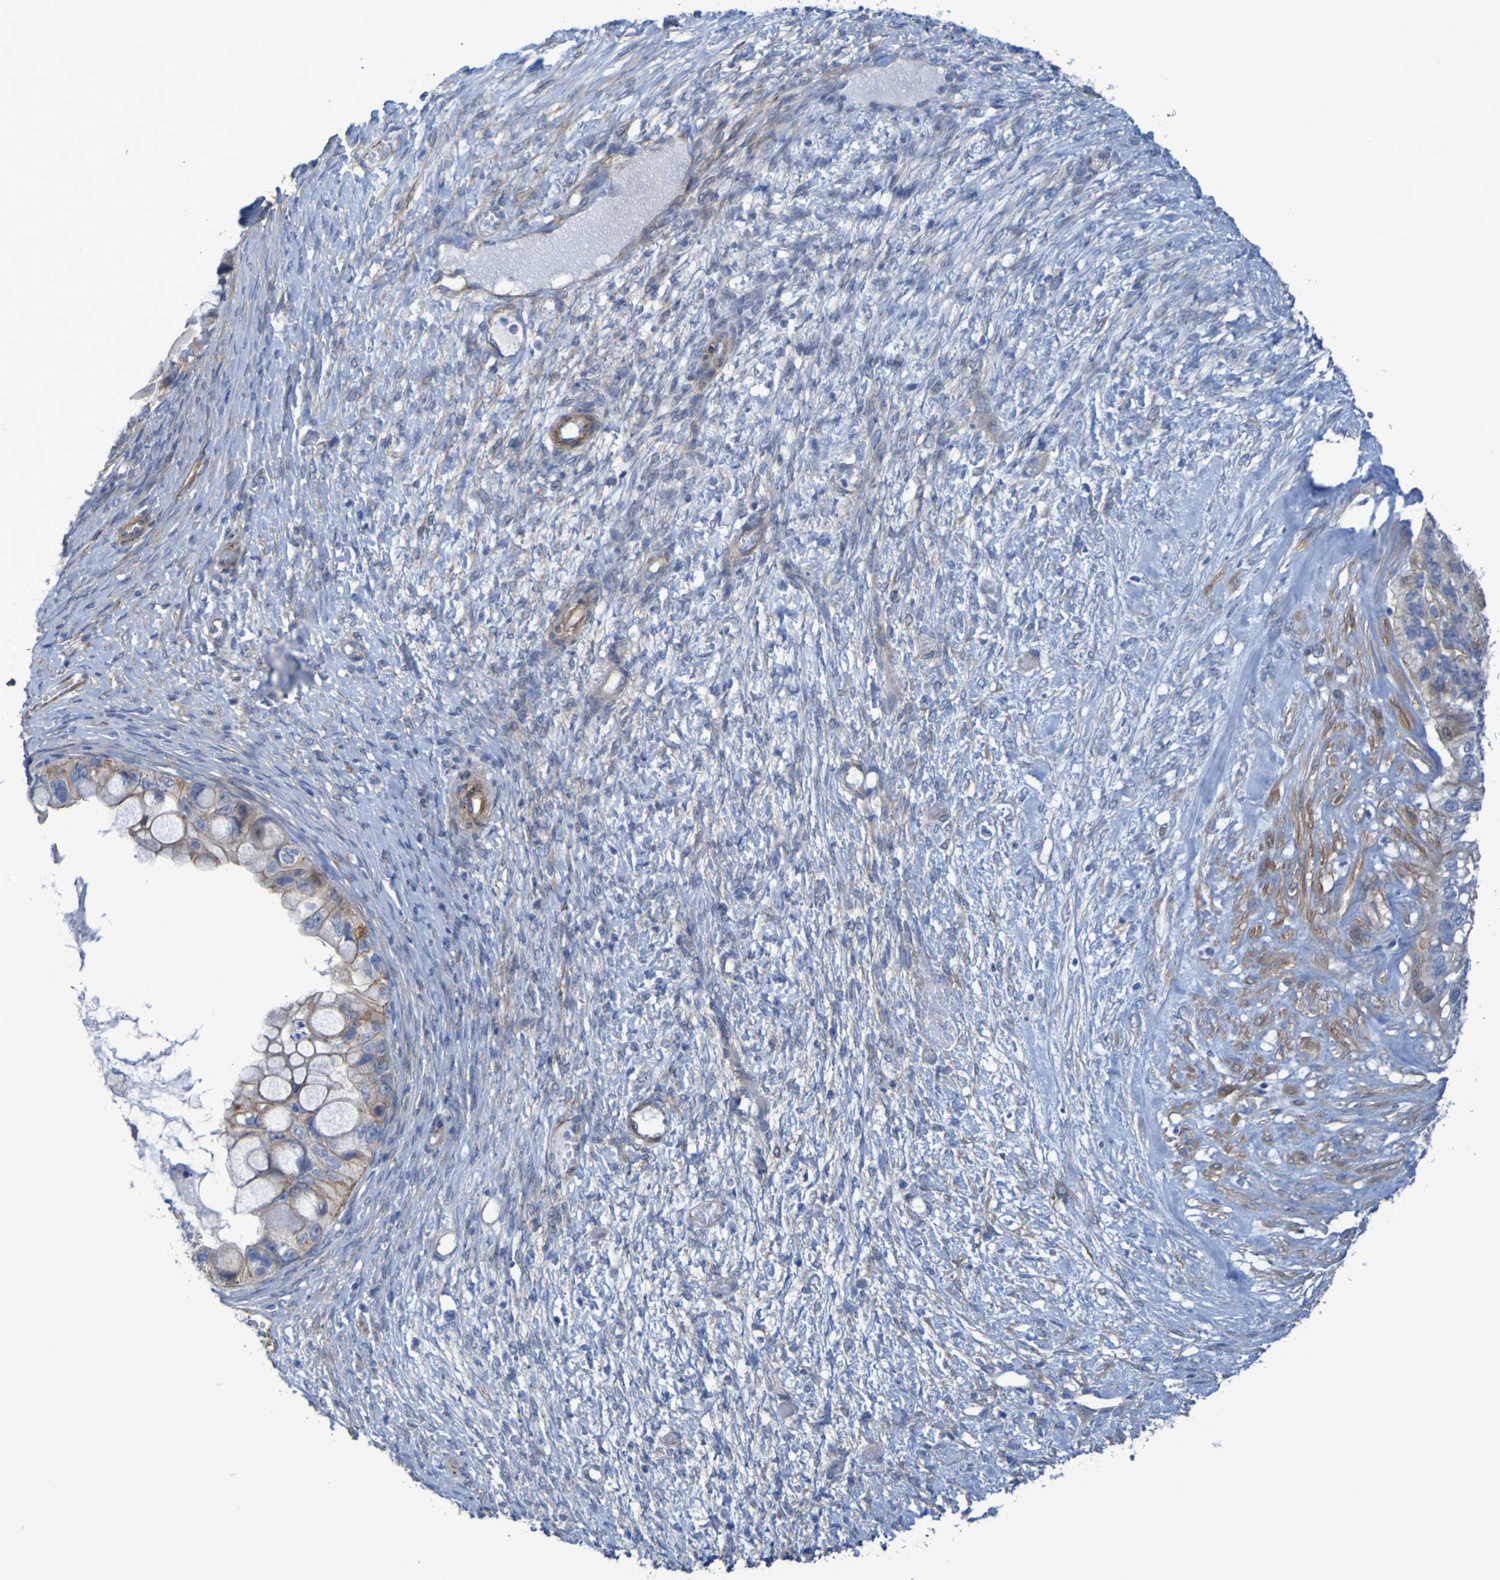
{"staining": {"intensity": "weak", "quantity": ">75%", "location": "cytoplasmic/membranous"}, "tissue": "ovarian cancer", "cell_type": "Tumor cells", "image_type": "cancer", "snomed": [{"axis": "morphology", "description": "Cystadenocarcinoma, mucinous, NOS"}, {"axis": "topography", "description": "Ovary"}], "caption": "Protein expression analysis of human ovarian cancer (mucinous cystadenocarcinoma) reveals weak cytoplasmic/membranous staining in about >75% of tumor cells.", "gene": "LPP", "patient": {"sex": "female", "age": 80}}